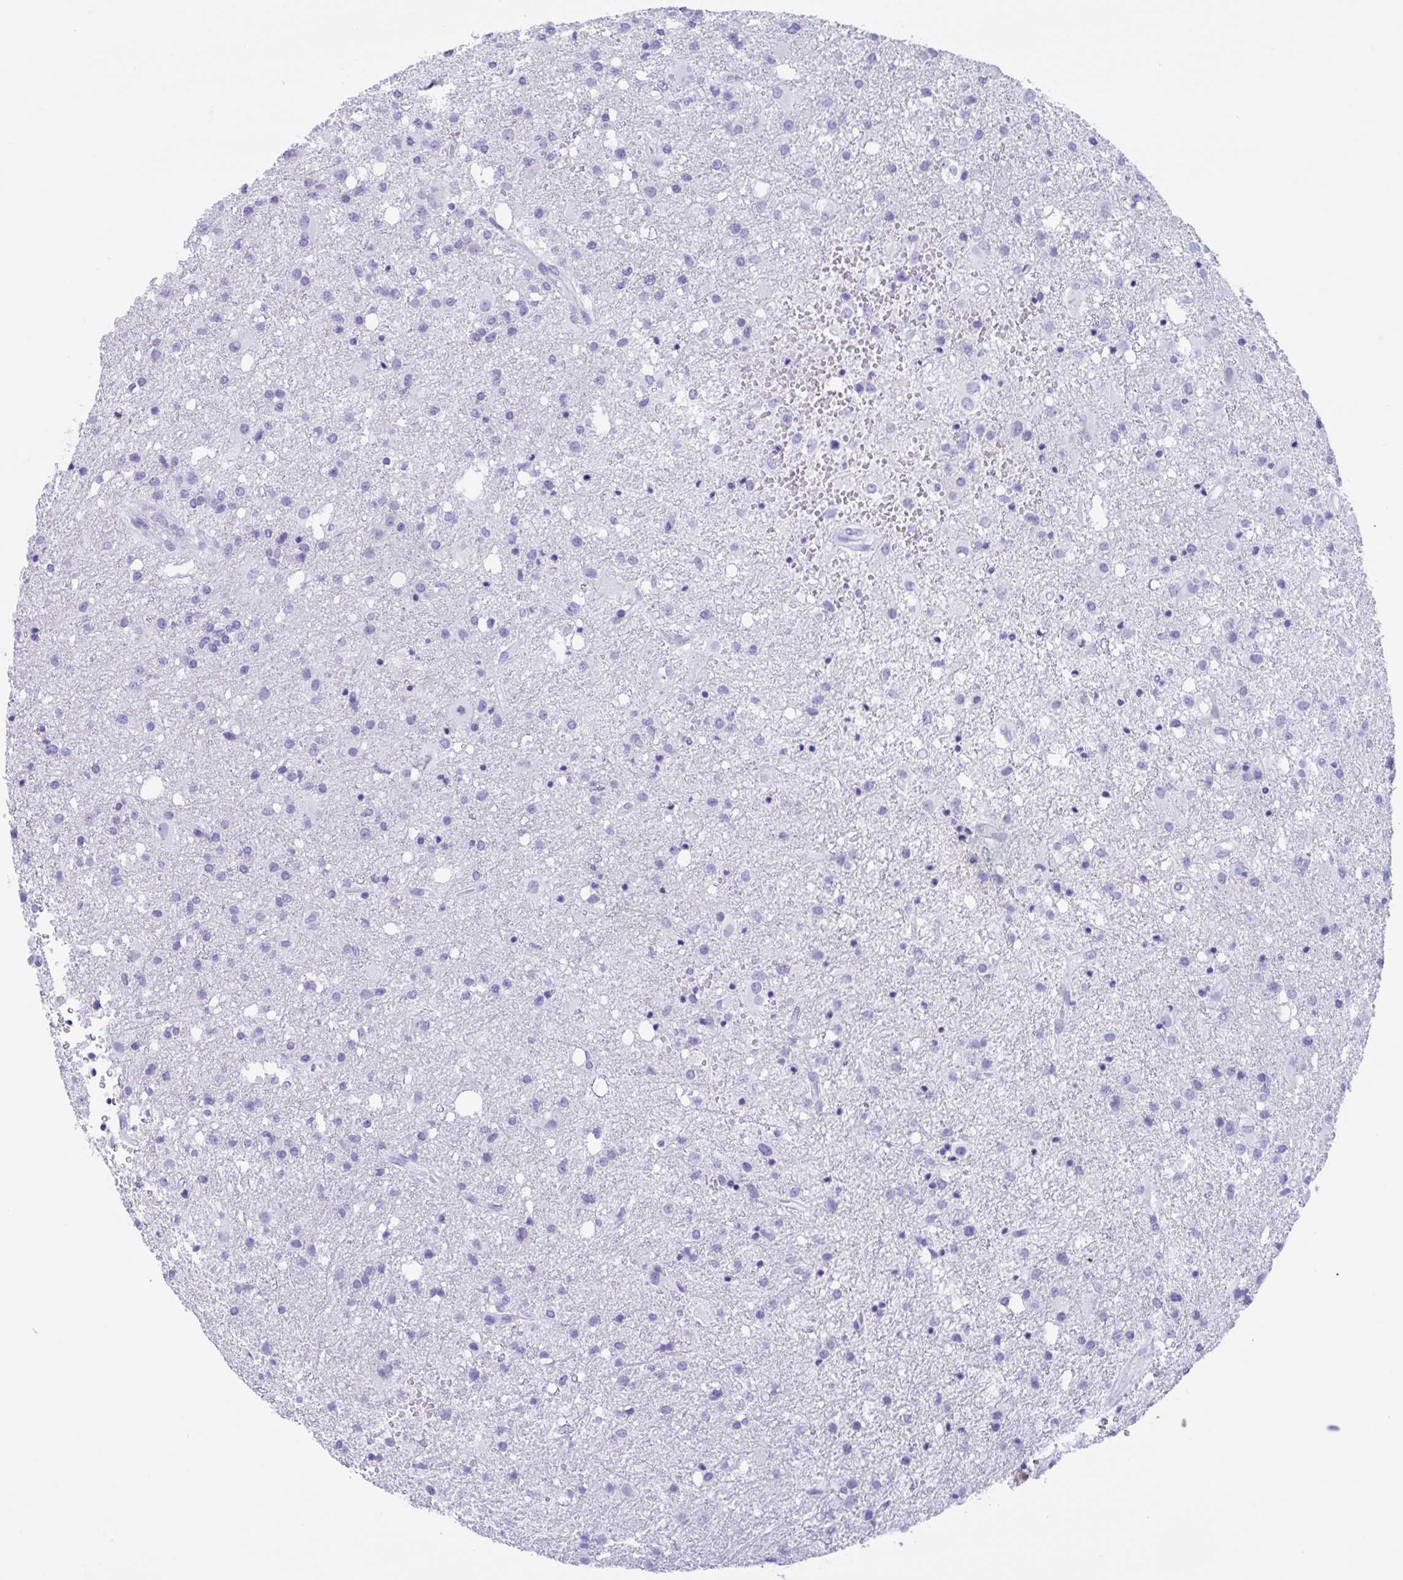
{"staining": {"intensity": "negative", "quantity": "none", "location": "none"}, "tissue": "glioma", "cell_type": "Tumor cells", "image_type": "cancer", "snomed": [{"axis": "morphology", "description": "Glioma, malignant, Low grade"}, {"axis": "topography", "description": "Brain"}], "caption": "Image shows no protein positivity in tumor cells of glioma tissue. (DAB immunohistochemistry (IHC) visualized using brightfield microscopy, high magnification).", "gene": "CDX4", "patient": {"sex": "female", "age": 58}}